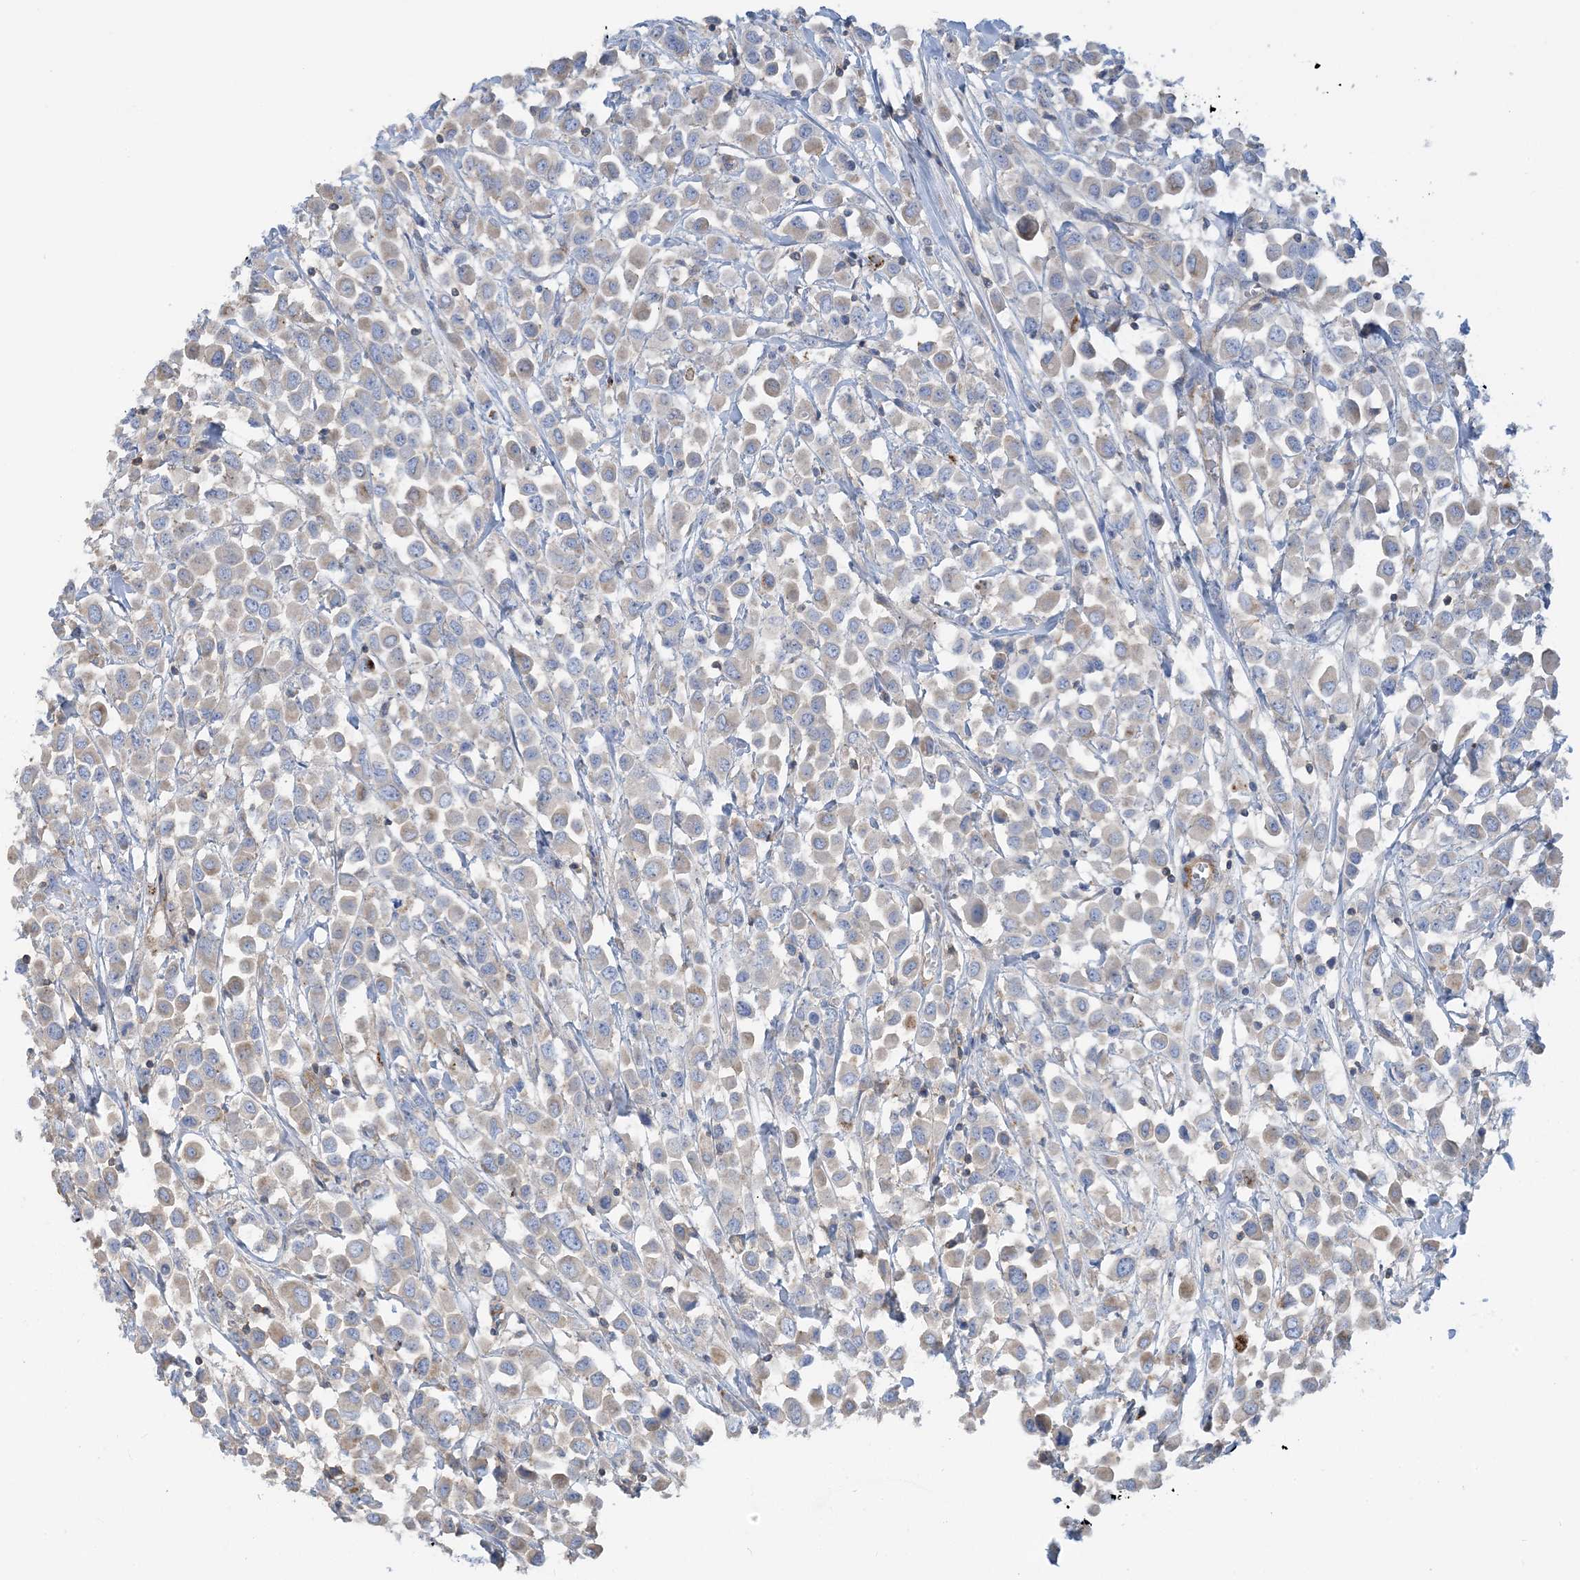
{"staining": {"intensity": "weak", "quantity": "<25%", "location": "cytoplasmic/membranous"}, "tissue": "breast cancer", "cell_type": "Tumor cells", "image_type": "cancer", "snomed": [{"axis": "morphology", "description": "Duct carcinoma"}, {"axis": "topography", "description": "Breast"}], "caption": "DAB immunohistochemical staining of breast cancer (invasive ductal carcinoma) demonstrates no significant staining in tumor cells.", "gene": "CALHM5", "patient": {"sex": "female", "age": 61}}